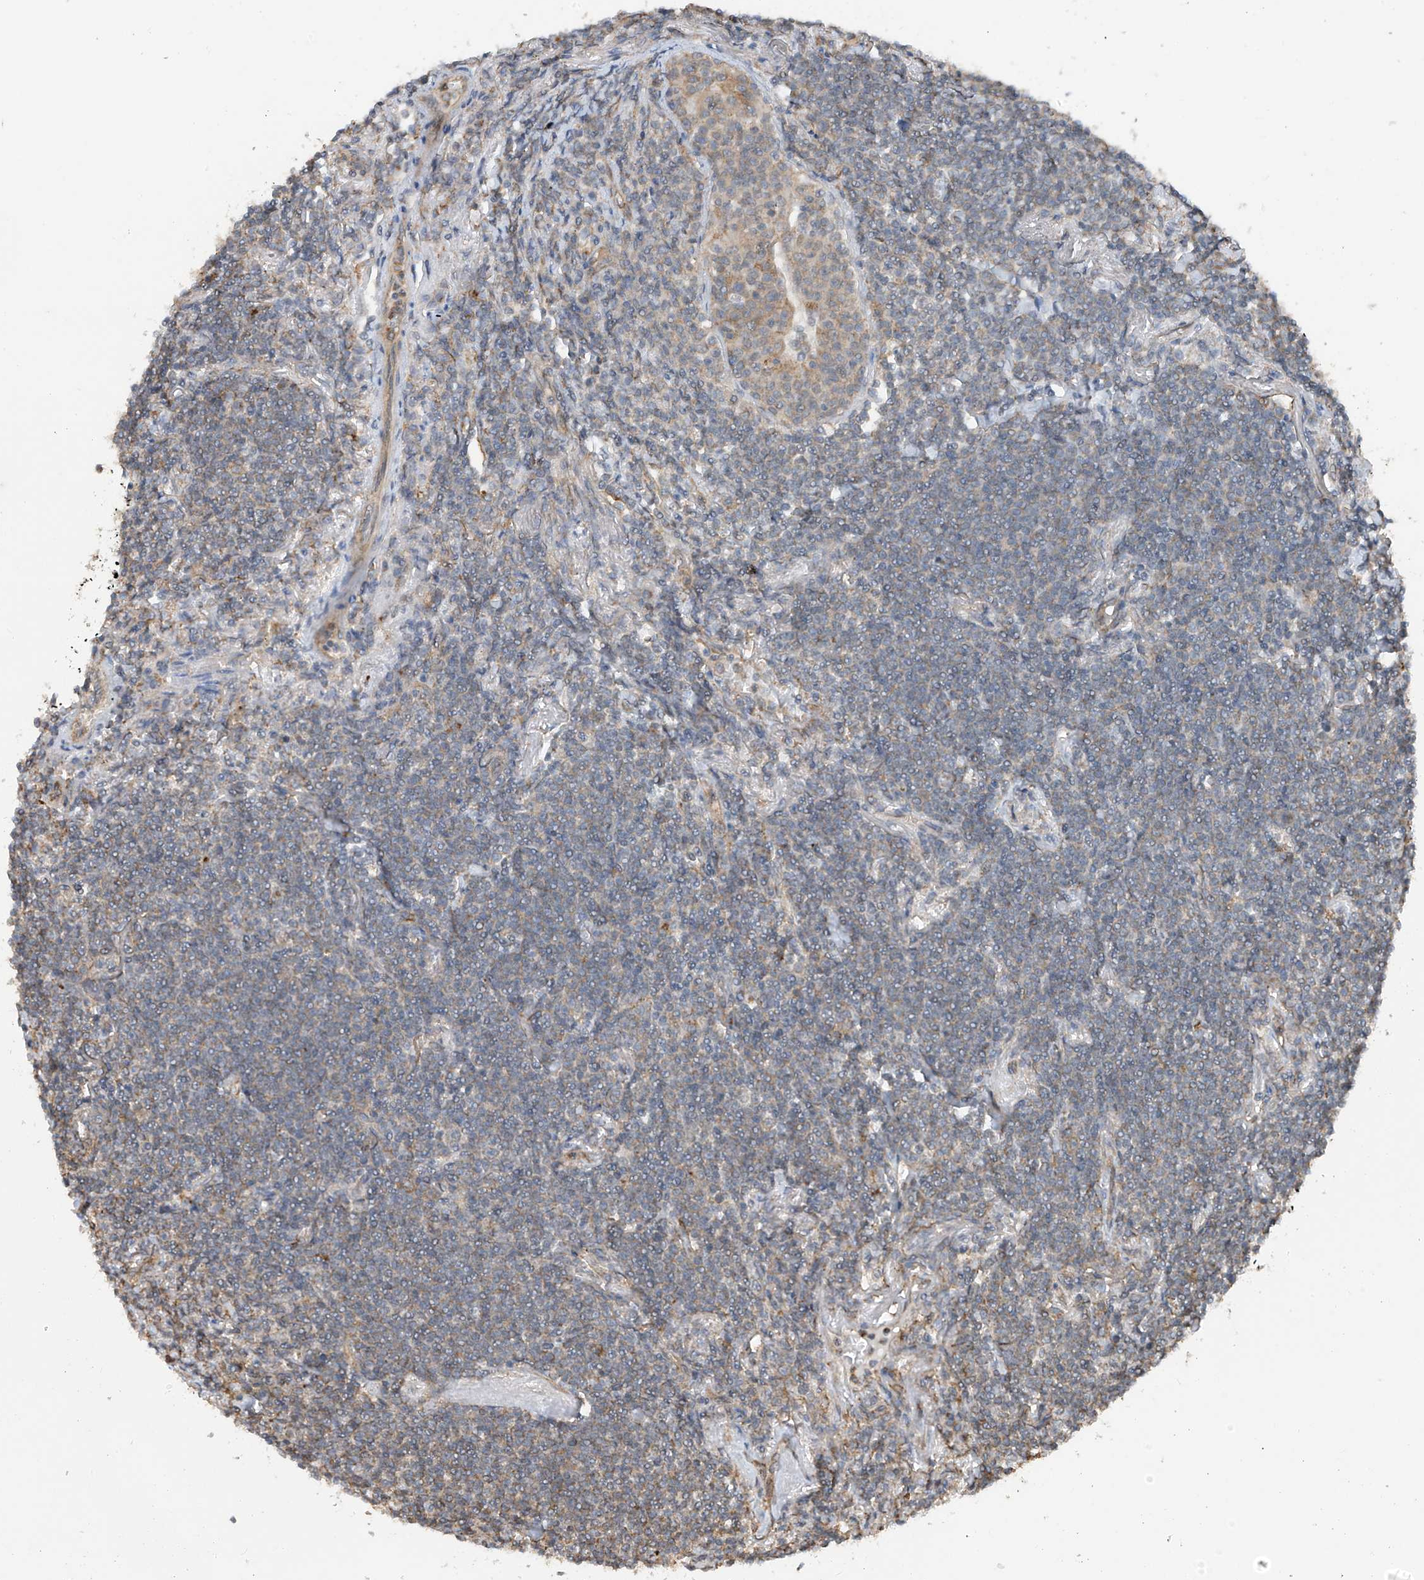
{"staining": {"intensity": "weak", "quantity": "25%-75%", "location": "cytoplasmic/membranous"}, "tissue": "lymphoma", "cell_type": "Tumor cells", "image_type": "cancer", "snomed": [{"axis": "morphology", "description": "Malignant lymphoma, non-Hodgkin's type, Low grade"}, {"axis": "topography", "description": "Lung"}], "caption": "Human malignant lymphoma, non-Hodgkin's type (low-grade) stained with a protein marker reveals weak staining in tumor cells.", "gene": "ZNF189", "patient": {"sex": "female", "age": 71}}